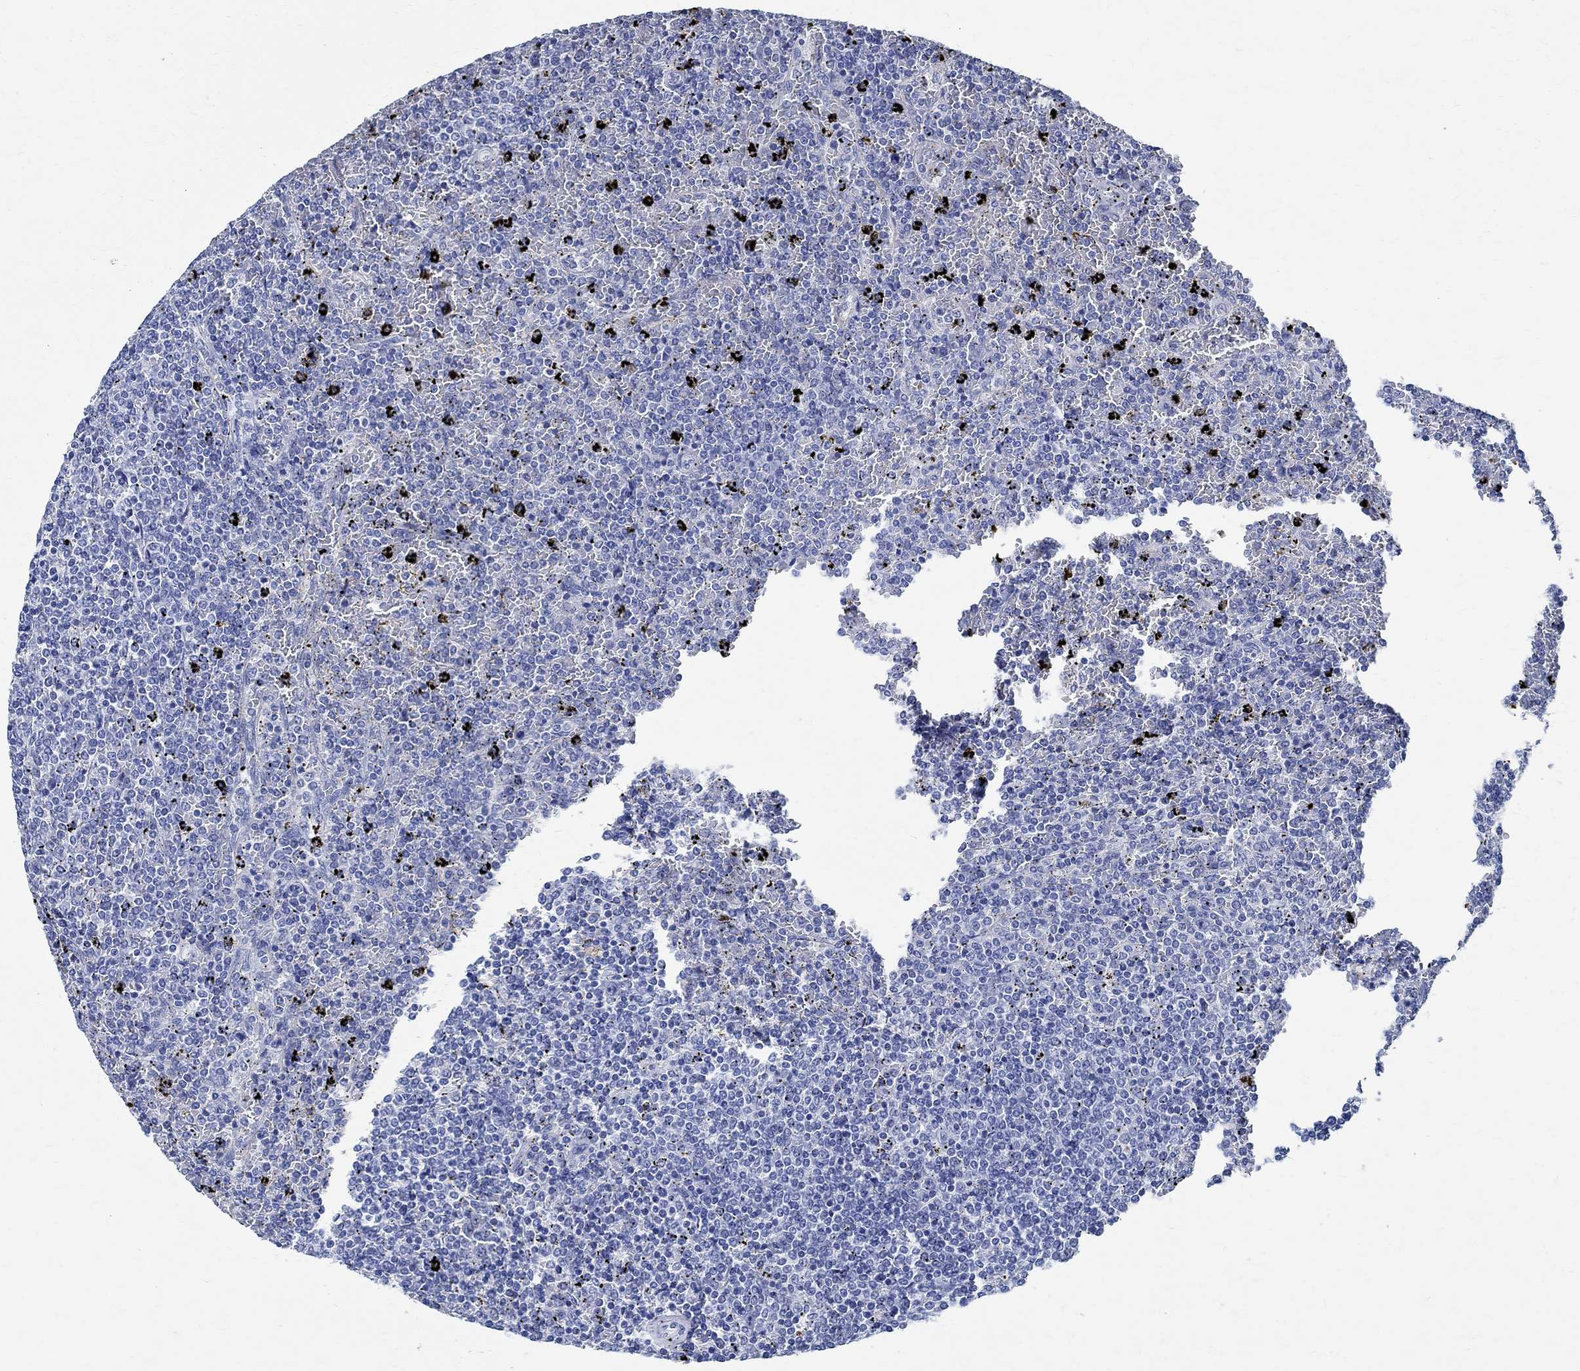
{"staining": {"intensity": "negative", "quantity": "none", "location": "none"}, "tissue": "lymphoma", "cell_type": "Tumor cells", "image_type": "cancer", "snomed": [{"axis": "morphology", "description": "Malignant lymphoma, non-Hodgkin's type, Low grade"}, {"axis": "topography", "description": "Spleen"}], "caption": "Malignant lymphoma, non-Hodgkin's type (low-grade) was stained to show a protein in brown. There is no significant expression in tumor cells. (DAB (3,3'-diaminobenzidine) immunohistochemistry visualized using brightfield microscopy, high magnification).", "gene": "TMEM221", "patient": {"sex": "female", "age": 77}}